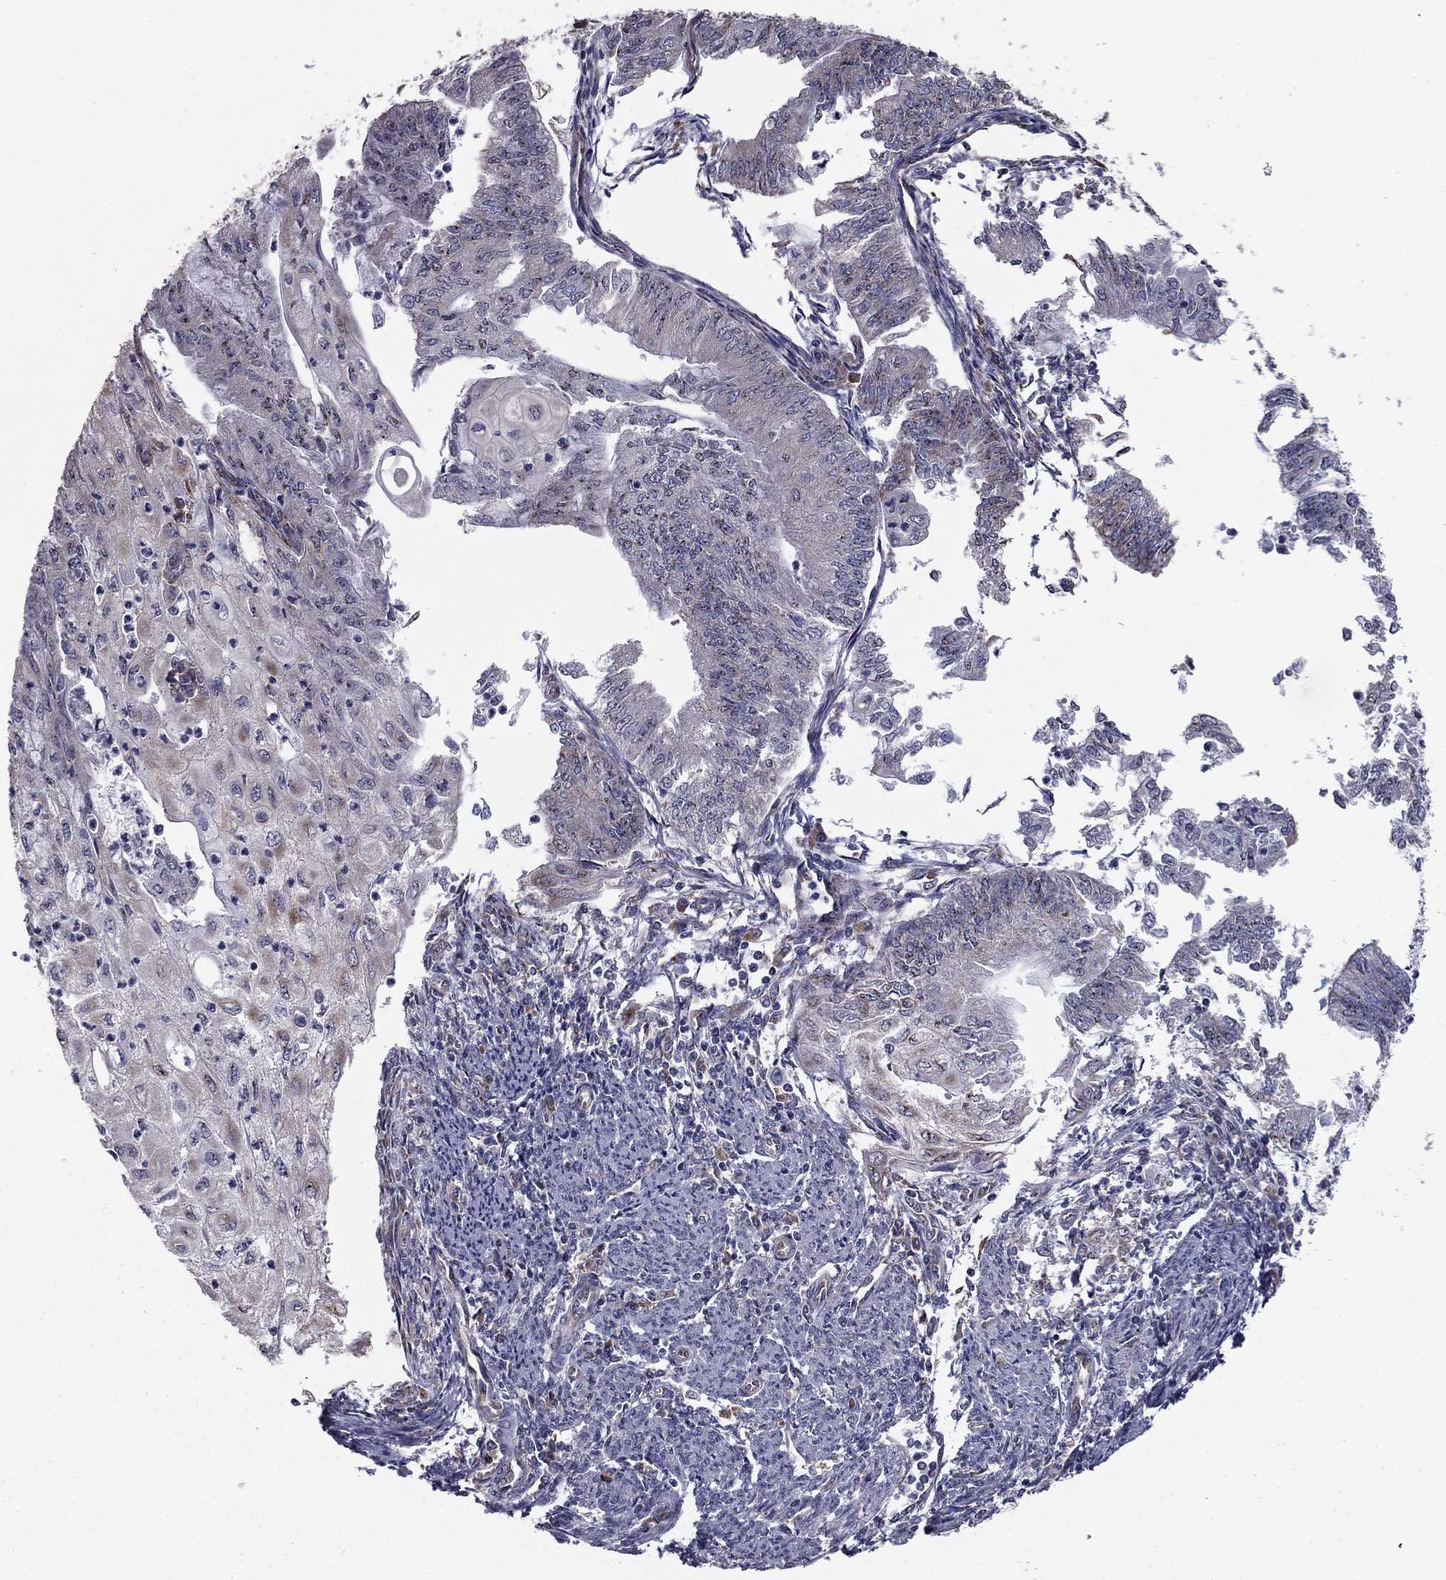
{"staining": {"intensity": "negative", "quantity": "none", "location": "none"}, "tissue": "endometrial cancer", "cell_type": "Tumor cells", "image_type": "cancer", "snomed": [{"axis": "morphology", "description": "Adenocarcinoma, NOS"}, {"axis": "topography", "description": "Endometrium"}], "caption": "IHC histopathology image of neoplastic tissue: endometrial cancer stained with DAB shows no significant protein staining in tumor cells.", "gene": "NKIRAS1", "patient": {"sex": "female", "age": 59}}